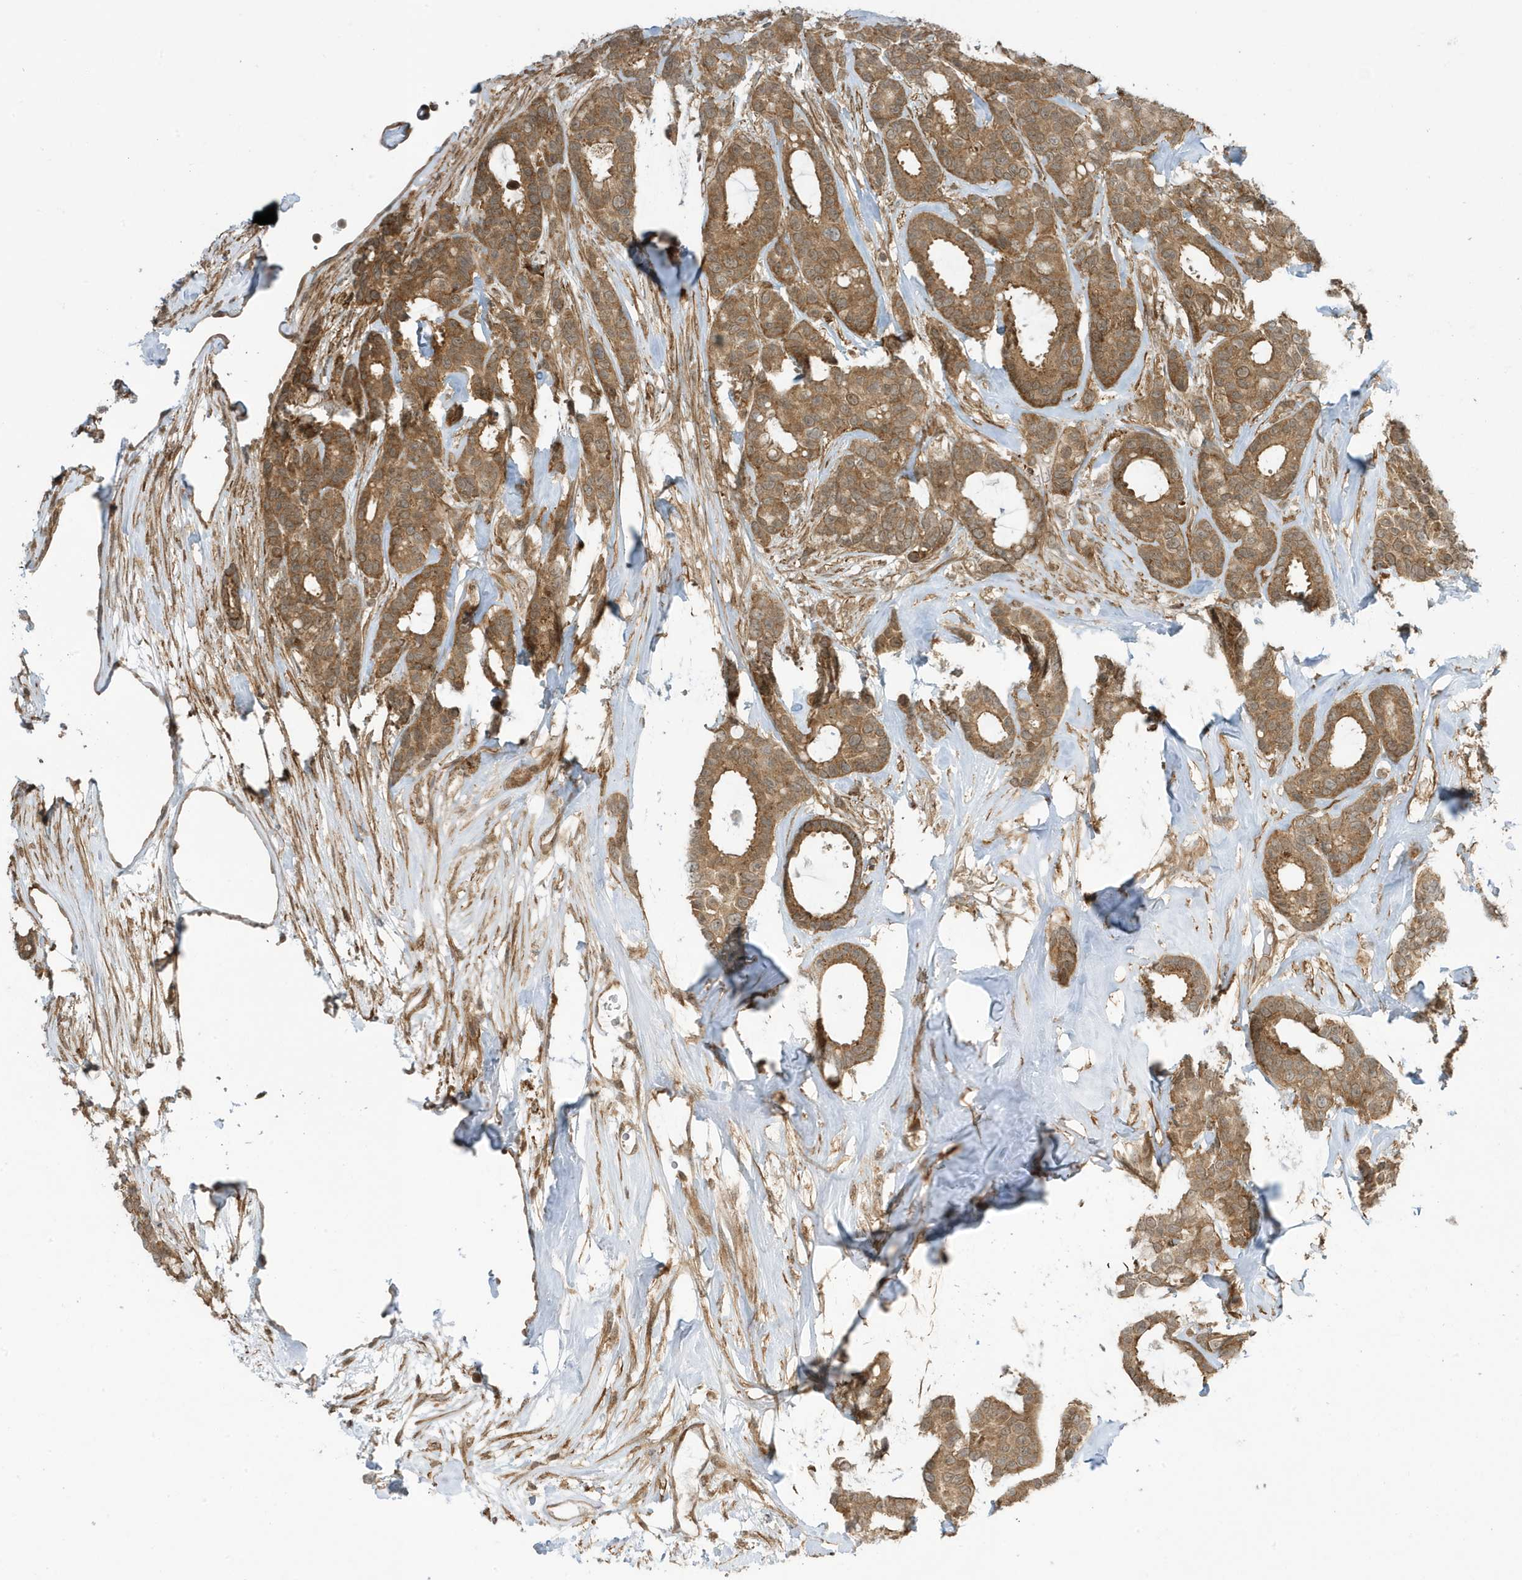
{"staining": {"intensity": "moderate", "quantity": ">75%", "location": "cytoplasmic/membranous"}, "tissue": "breast cancer", "cell_type": "Tumor cells", "image_type": "cancer", "snomed": [{"axis": "morphology", "description": "Duct carcinoma"}, {"axis": "topography", "description": "Breast"}], "caption": "Breast cancer (intraductal carcinoma) stained with a brown dye displays moderate cytoplasmic/membranous positive positivity in approximately >75% of tumor cells.", "gene": "DHX36", "patient": {"sex": "female", "age": 87}}